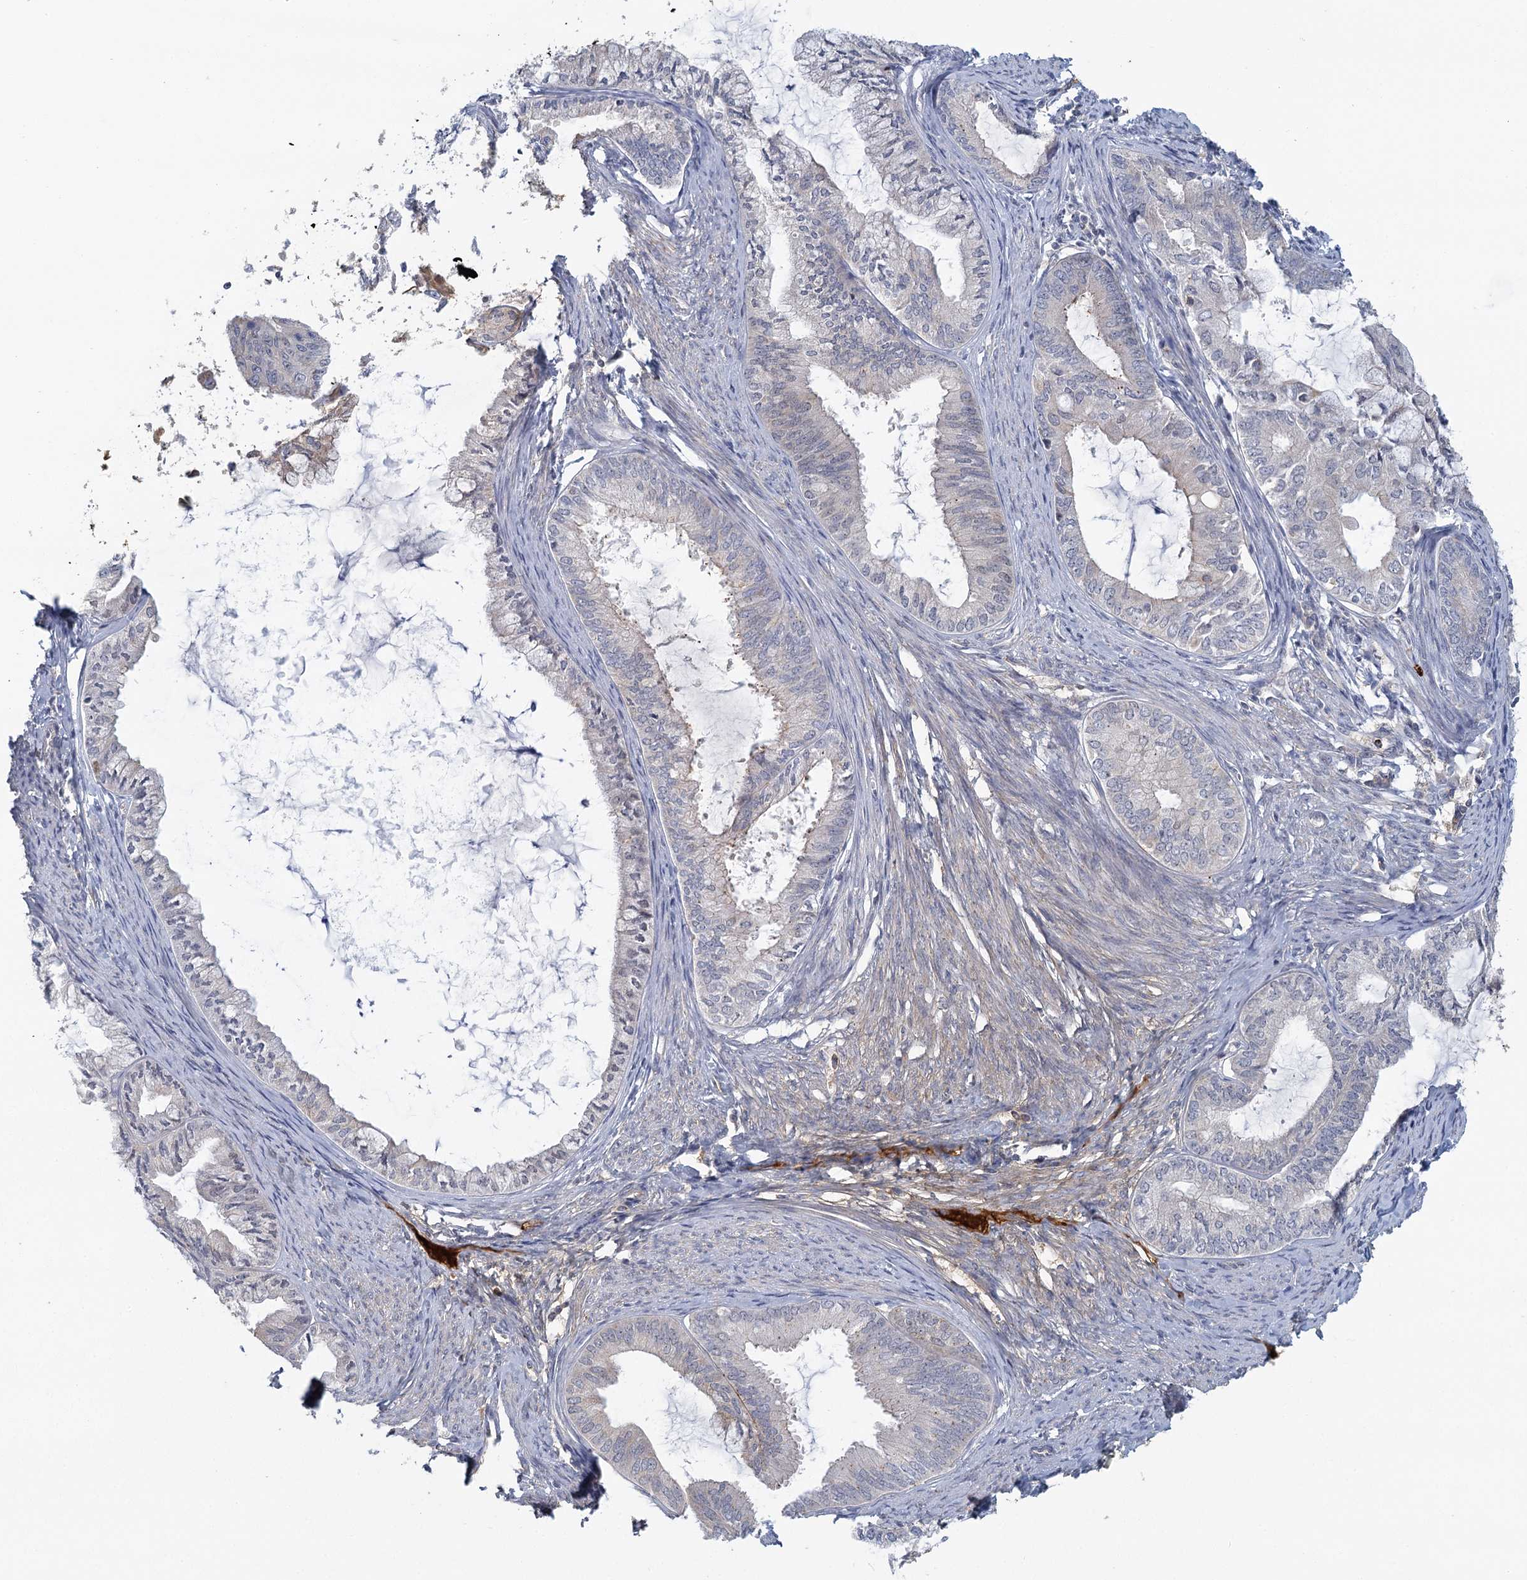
{"staining": {"intensity": "negative", "quantity": "none", "location": "none"}, "tissue": "endometrial cancer", "cell_type": "Tumor cells", "image_type": "cancer", "snomed": [{"axis": "morphology", "description": "Adenocarcinoma, NOS"}, {"axis": "topography", "description": "Endometrium"}], "caption": "High power microscopy micrograph of an immunohistochemistry photomicrograph of endometrial cancer, revealing no significant expression in tumor cells. The staining is performed using DAB brown chromogen with nuclei counter-stained in using hematoxylin.", "gene": "GPATCH11", "patient": {"sex": "female", "age": 86}}